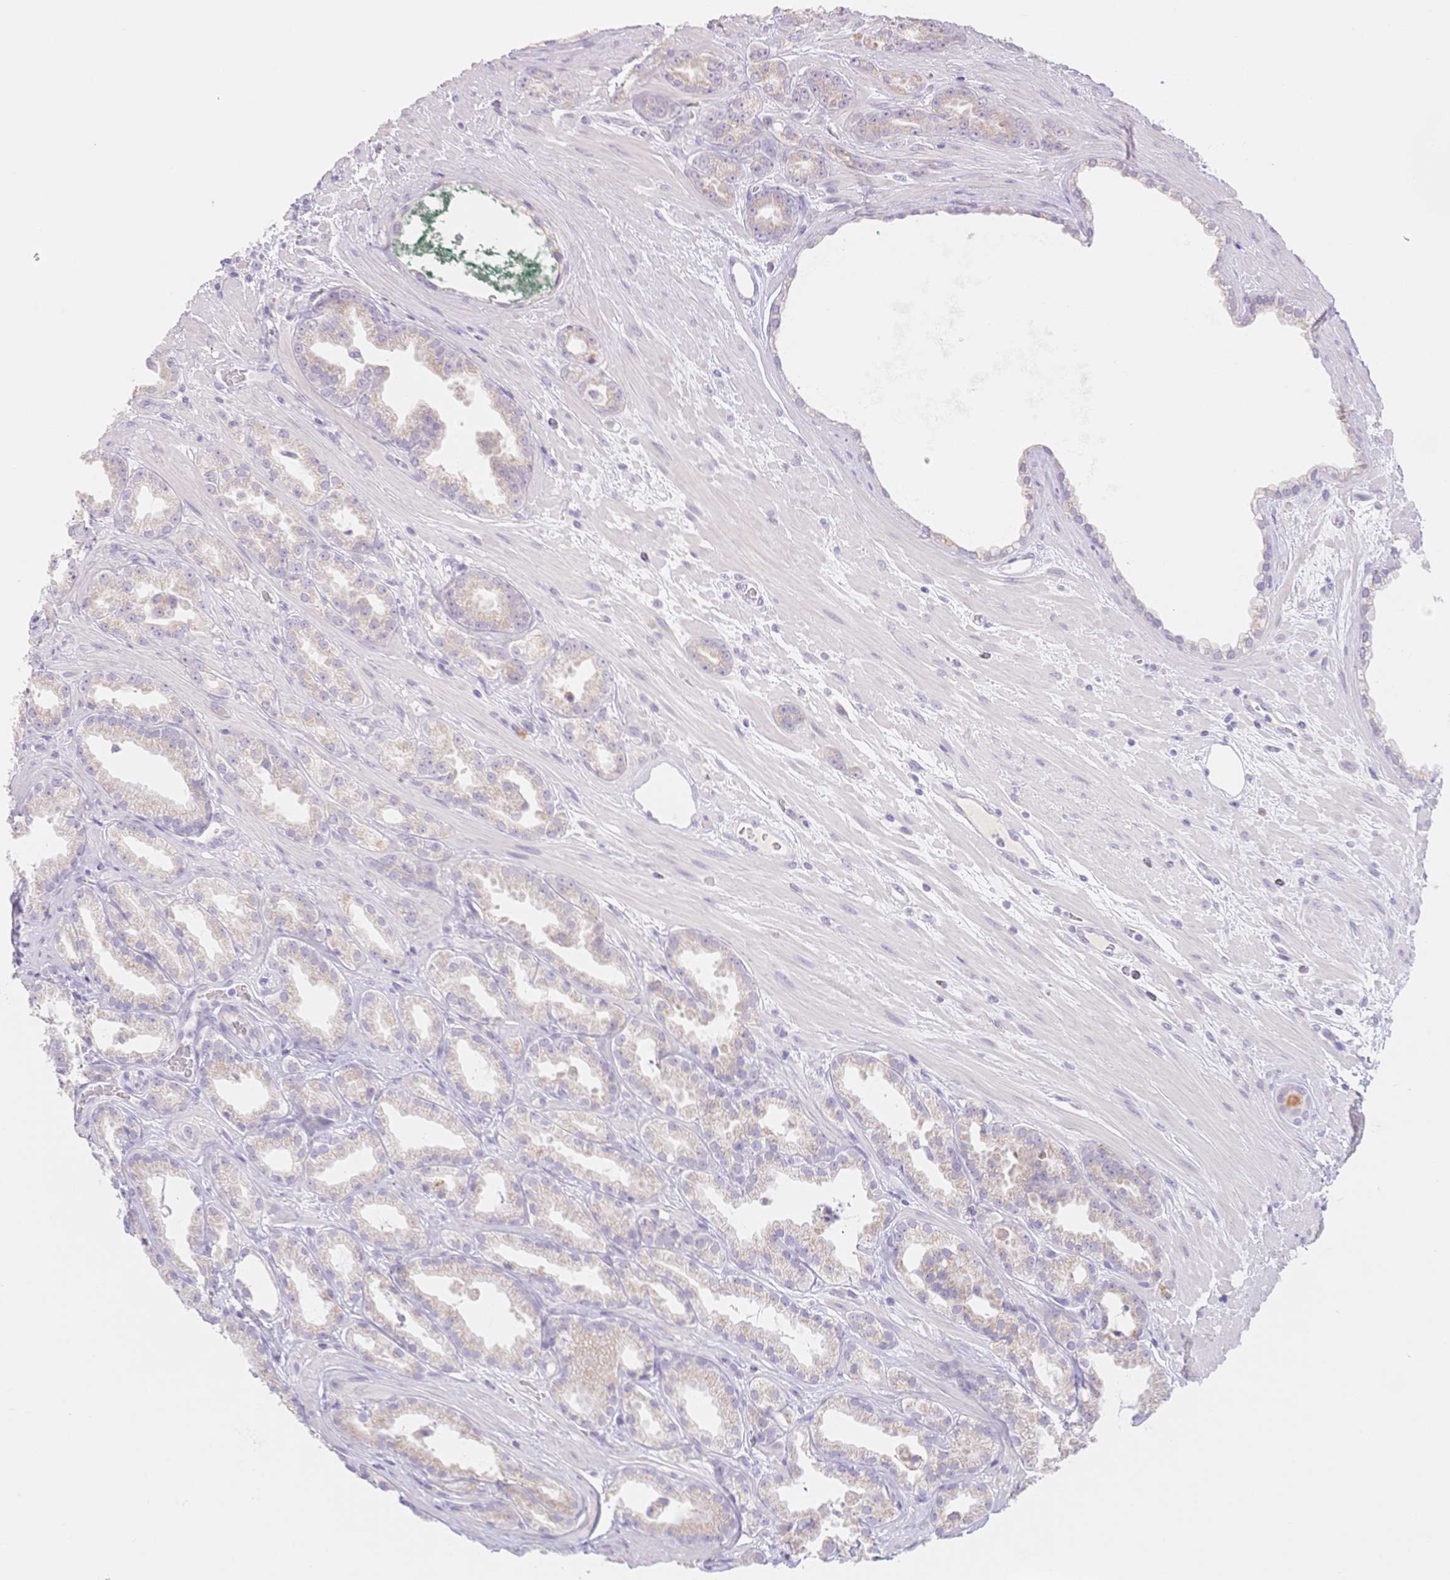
{"staining": {"intensity": "weak", "quantity": "25%-75%", "location": "cytoplasmic/membranous"}, "tissue": "prostate cancer", "cell_type": "Tumor cells", "image_type": "cancer", "snomed": [{"axis": "morphology", "description": "Adenocarcinoma, Low grade"}, {"axis": "topography", "description": "Prostate"}], "caption": "The histopathology image reveals staining of low-grade adenocarcinoma (prostate), revealing weak cytoplasmic/membranous protein expression (brown color) within tumor cells.", "gene": "SUV39H2", "patient": {"sex": "male", "age": 61}}